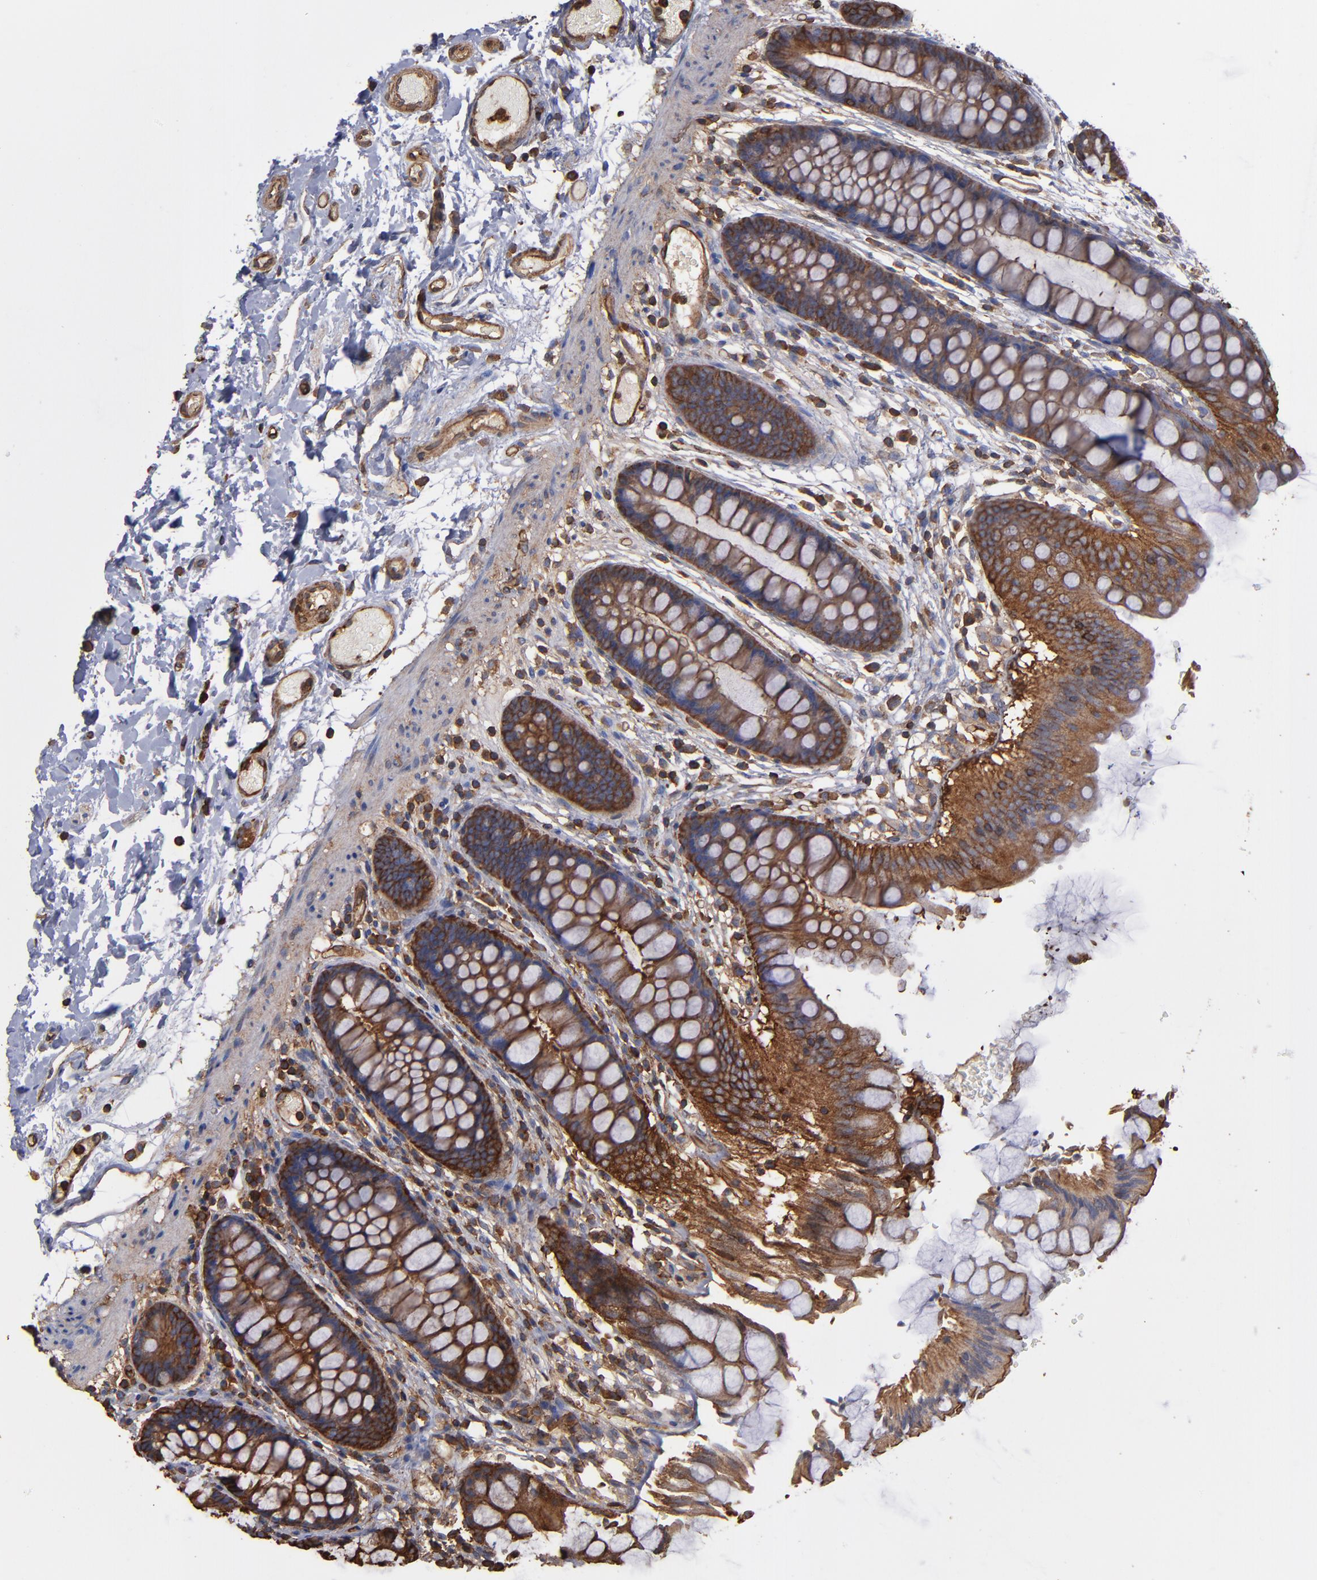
{"staining": {"intensity": "strong", "quantity": ">75%", "location": "cytoplasmic/membranous"}, "tissue": "colon", "cell_type": "Endothelial cells", "image_type": "normal", "snomed": [{"axis": "morphology", "description": "Normal tissue, NOS"}, {"axis": "topography", "description": "Smooth muscle"}, {"axis": "topography", "description": "Colon"}], "caption": "Strong cytoplasmic/membranous protein expression is seen in approximately >75% of endothelial cells in colon. (brown staining indicates protein expression, while blue staining denotes nuclei).", "gene": "ACTN4", "patient": {"sex": "male", "age": 67}}